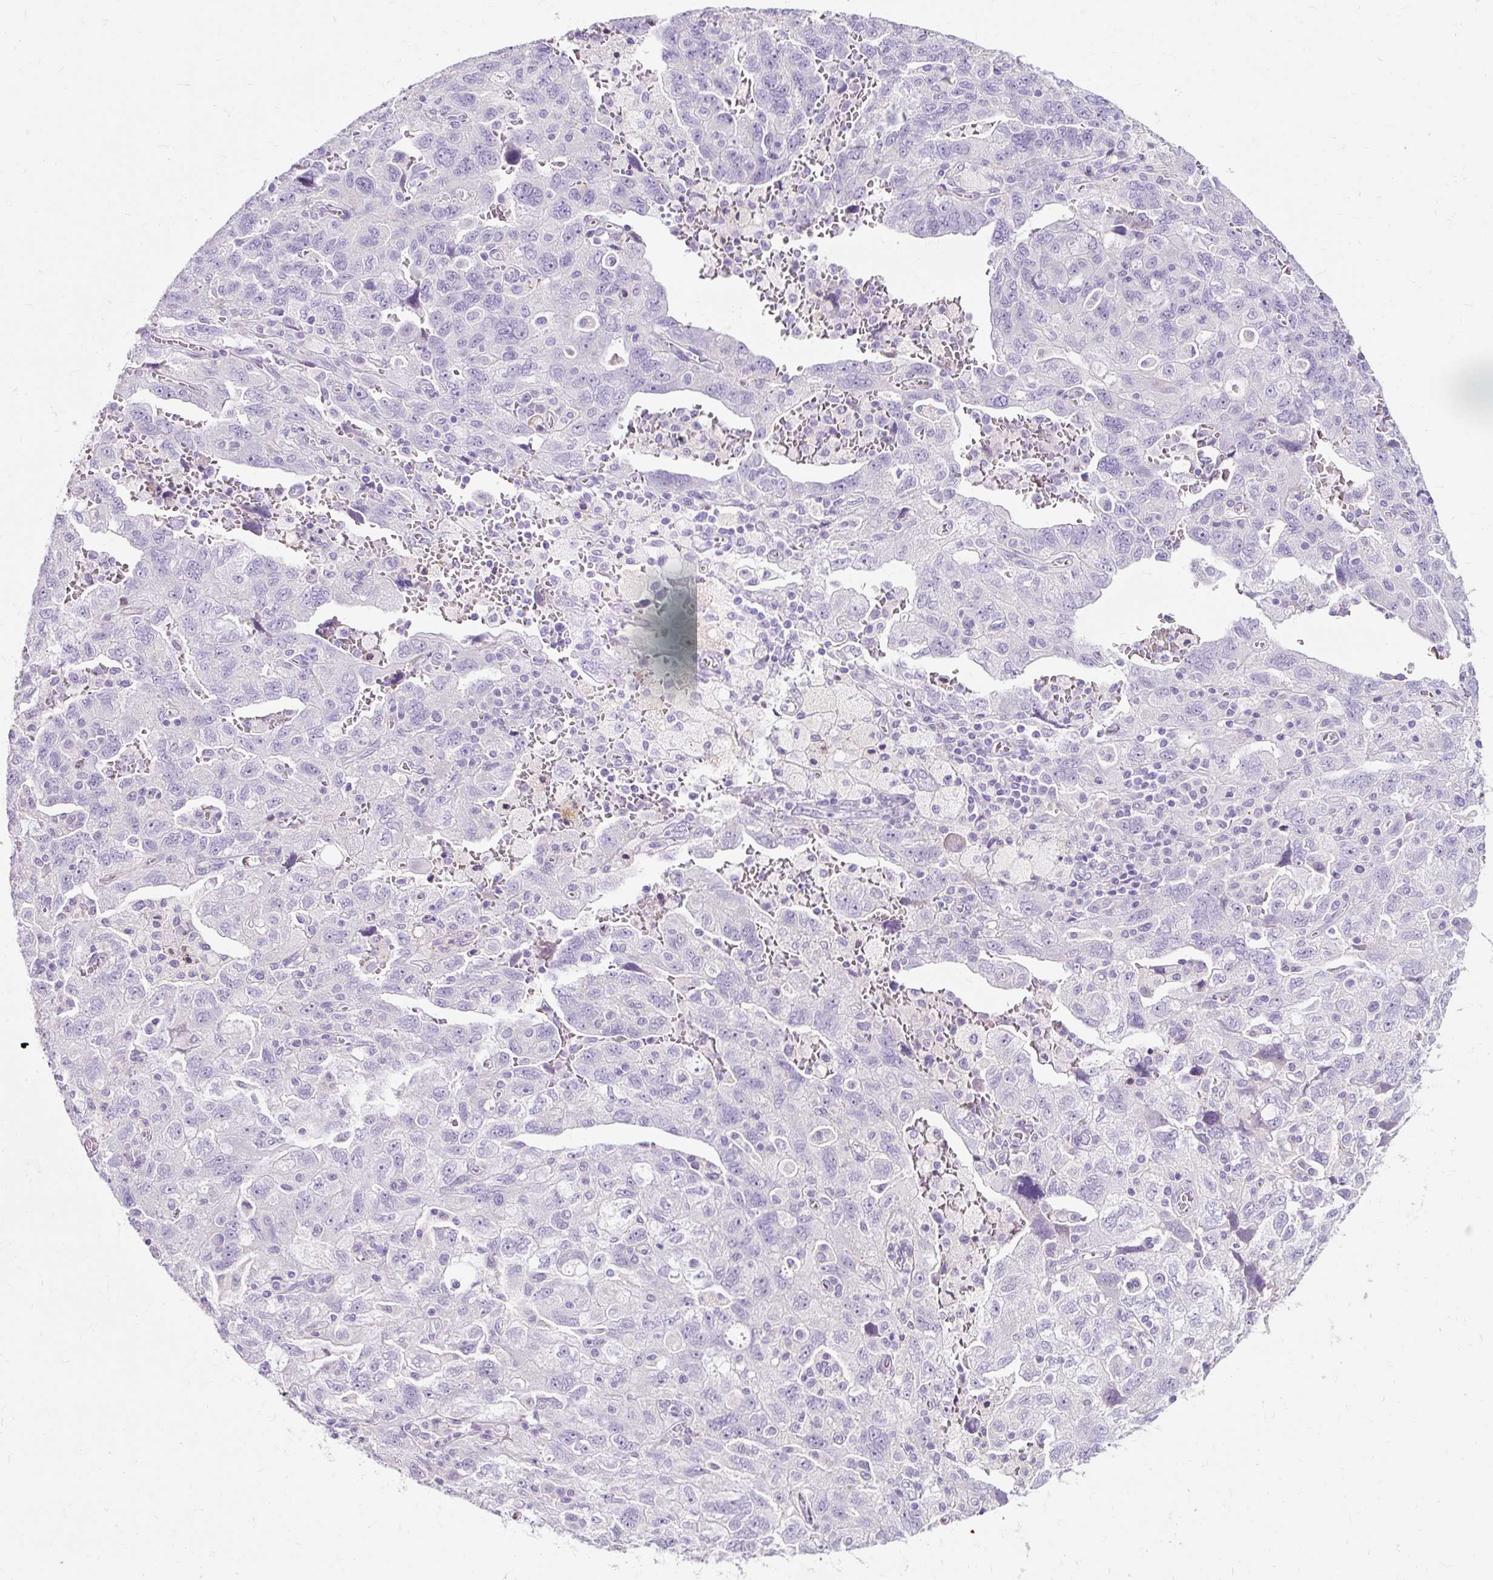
{"staining": {"intensity": "negative", "quantity": "none", "location": "none"}, "tissue": "ovarian cancer", "cell_type": "Tumor cells", "image_type": "cancer", "snomed": [{"axis": "morphology", "description": "Carcinoma, NOS"}, {"axis": "morphology", "description": "Cystadenocarcinoma, serous, NOS"}, {"axis": "topography", "description": "Ovary"}], "caption": "This is an IHC histopathology image of human ovarian cancer (carcinoma). There is no expression in tumor cells.", "gene": "CLDN25", "patient": {"sex": "female", "age": 69}}